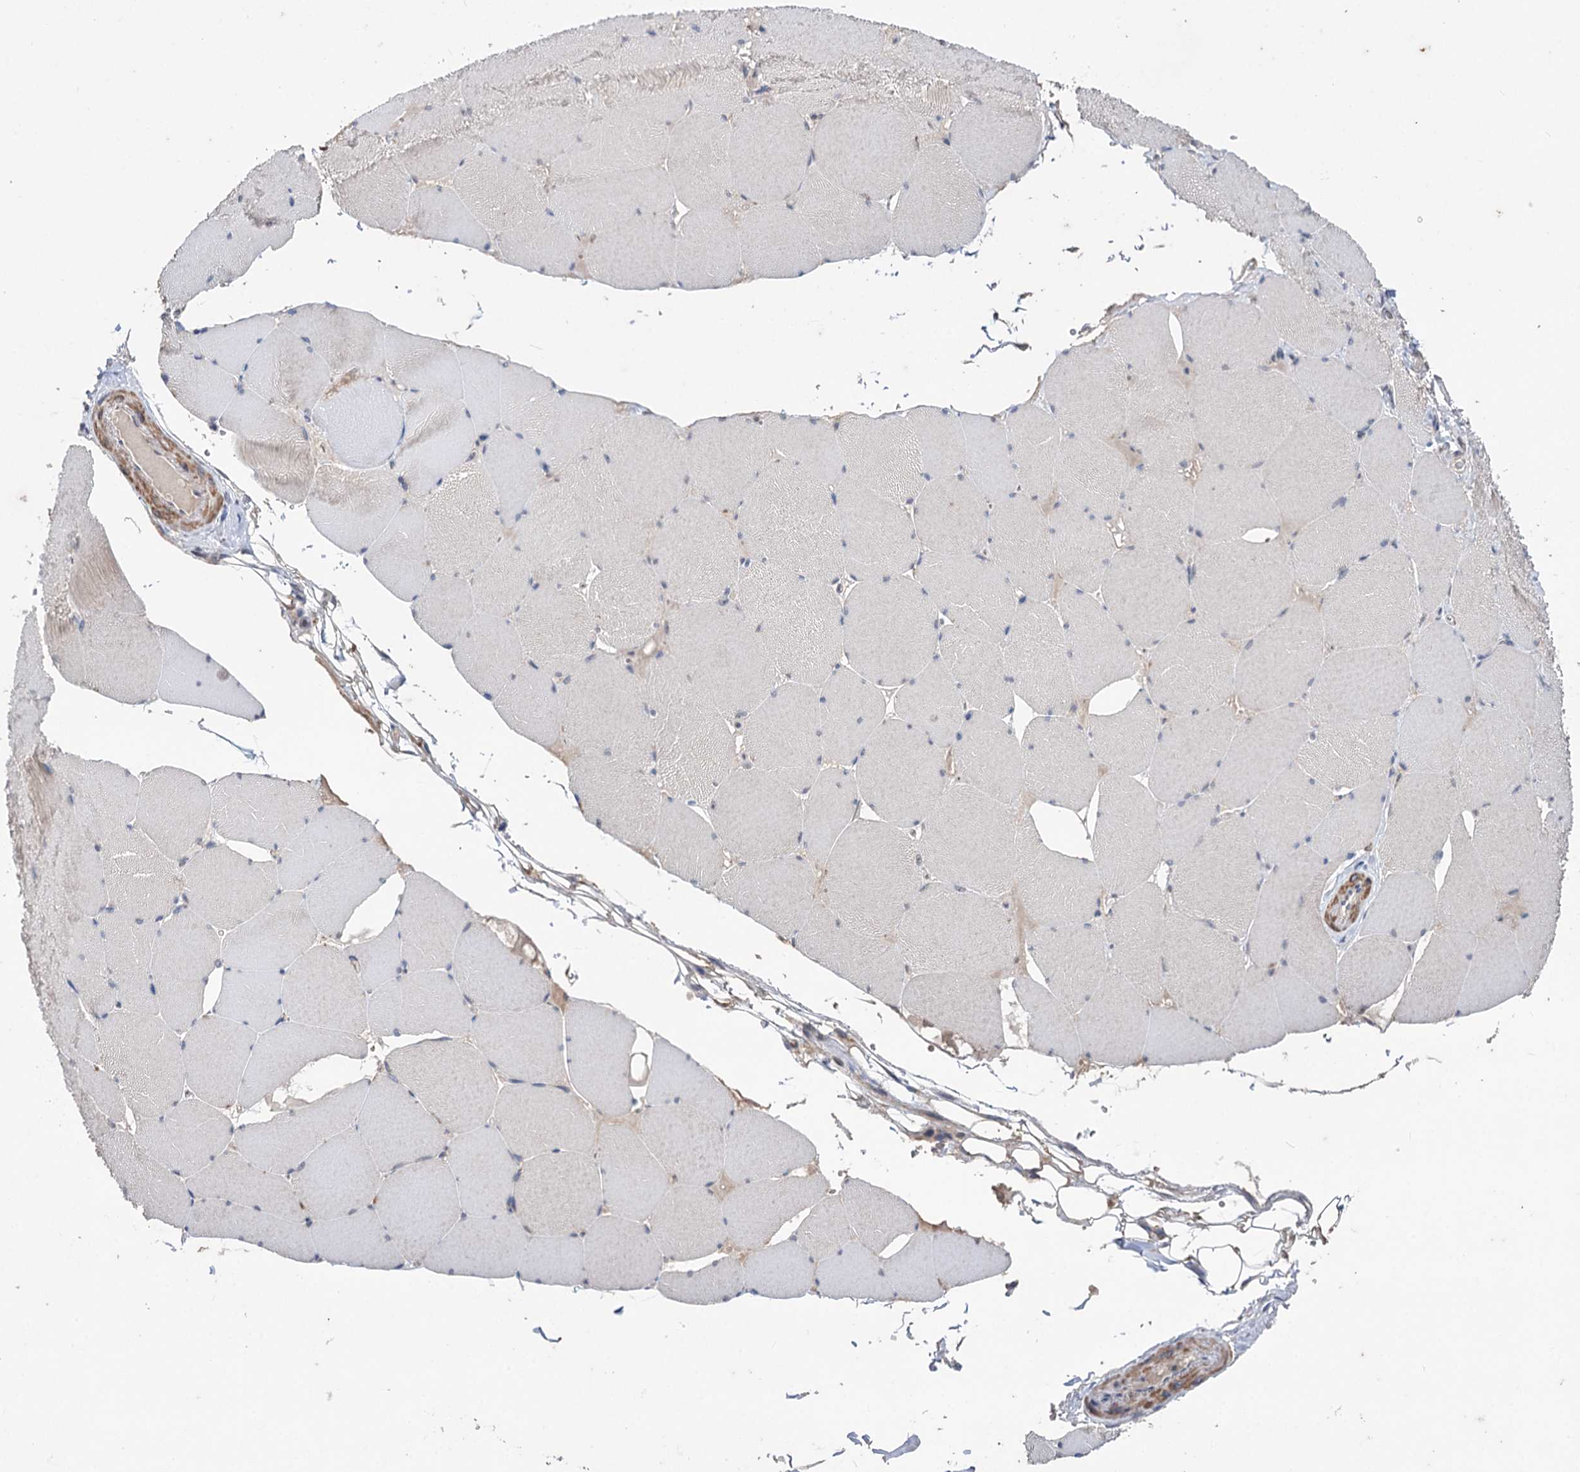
{"staining": {"intensity": "weak", "quantity": "25%-75%", "location": "cytoplasmic/membranous"}, "tissue": "skeletal muscle", "cell_type": "Myocytes", "image_type": "normal", "snomed": [{"axis": "morphology", "description": "Normal tissue, NOS"}, {"axis": "topography", "description": "Skeletal muscle"}, {"axis": "topography", "description": "Head-Neck"}], "caption": "Brown immunohistochemical staining in normal human skeletal muscle exhibits weak cytoplasmic/membranous expression in approximately 25%-75% of myocytes.", "gene": "CLPB", "patient": {"sex": "male", "age": 66}}